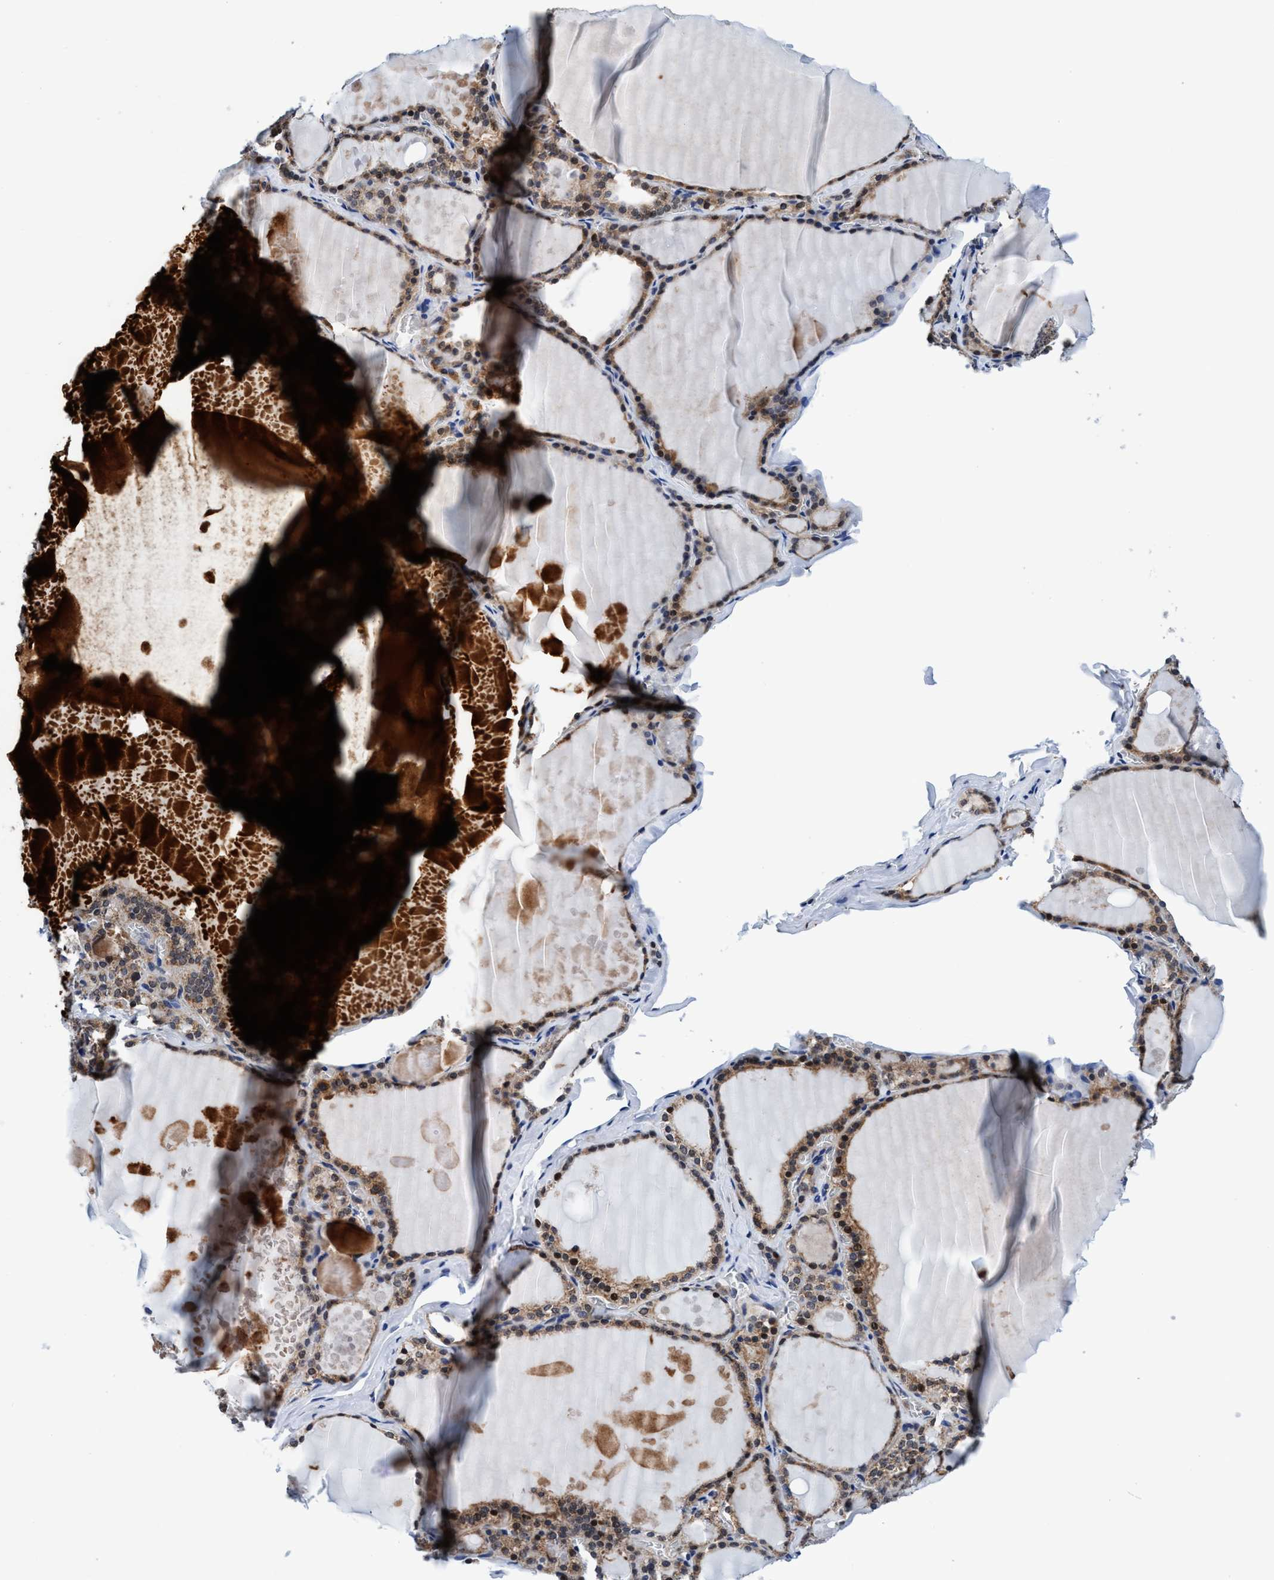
{"staining": {"intensity": "moderate", "quantity": ">75%", "location": "cytoplasmic/membranous"}, "tissue": "thyroid gland", "cell_type": "Glandular cells", "image_type": "normal", "snomed": [{"axis": "morphology", "description": "Normal tissue, NOS"}, {"axis": "topography", "description": "Thyroid gland"}], "caption": "Protein staining exhibits moderate cytoplasmic/membranous positivity in approximately >75% of glandular cells in normal thyroid gland.", "gene": "AGAP2", "patient": {"sex": "male", "age": 56}}